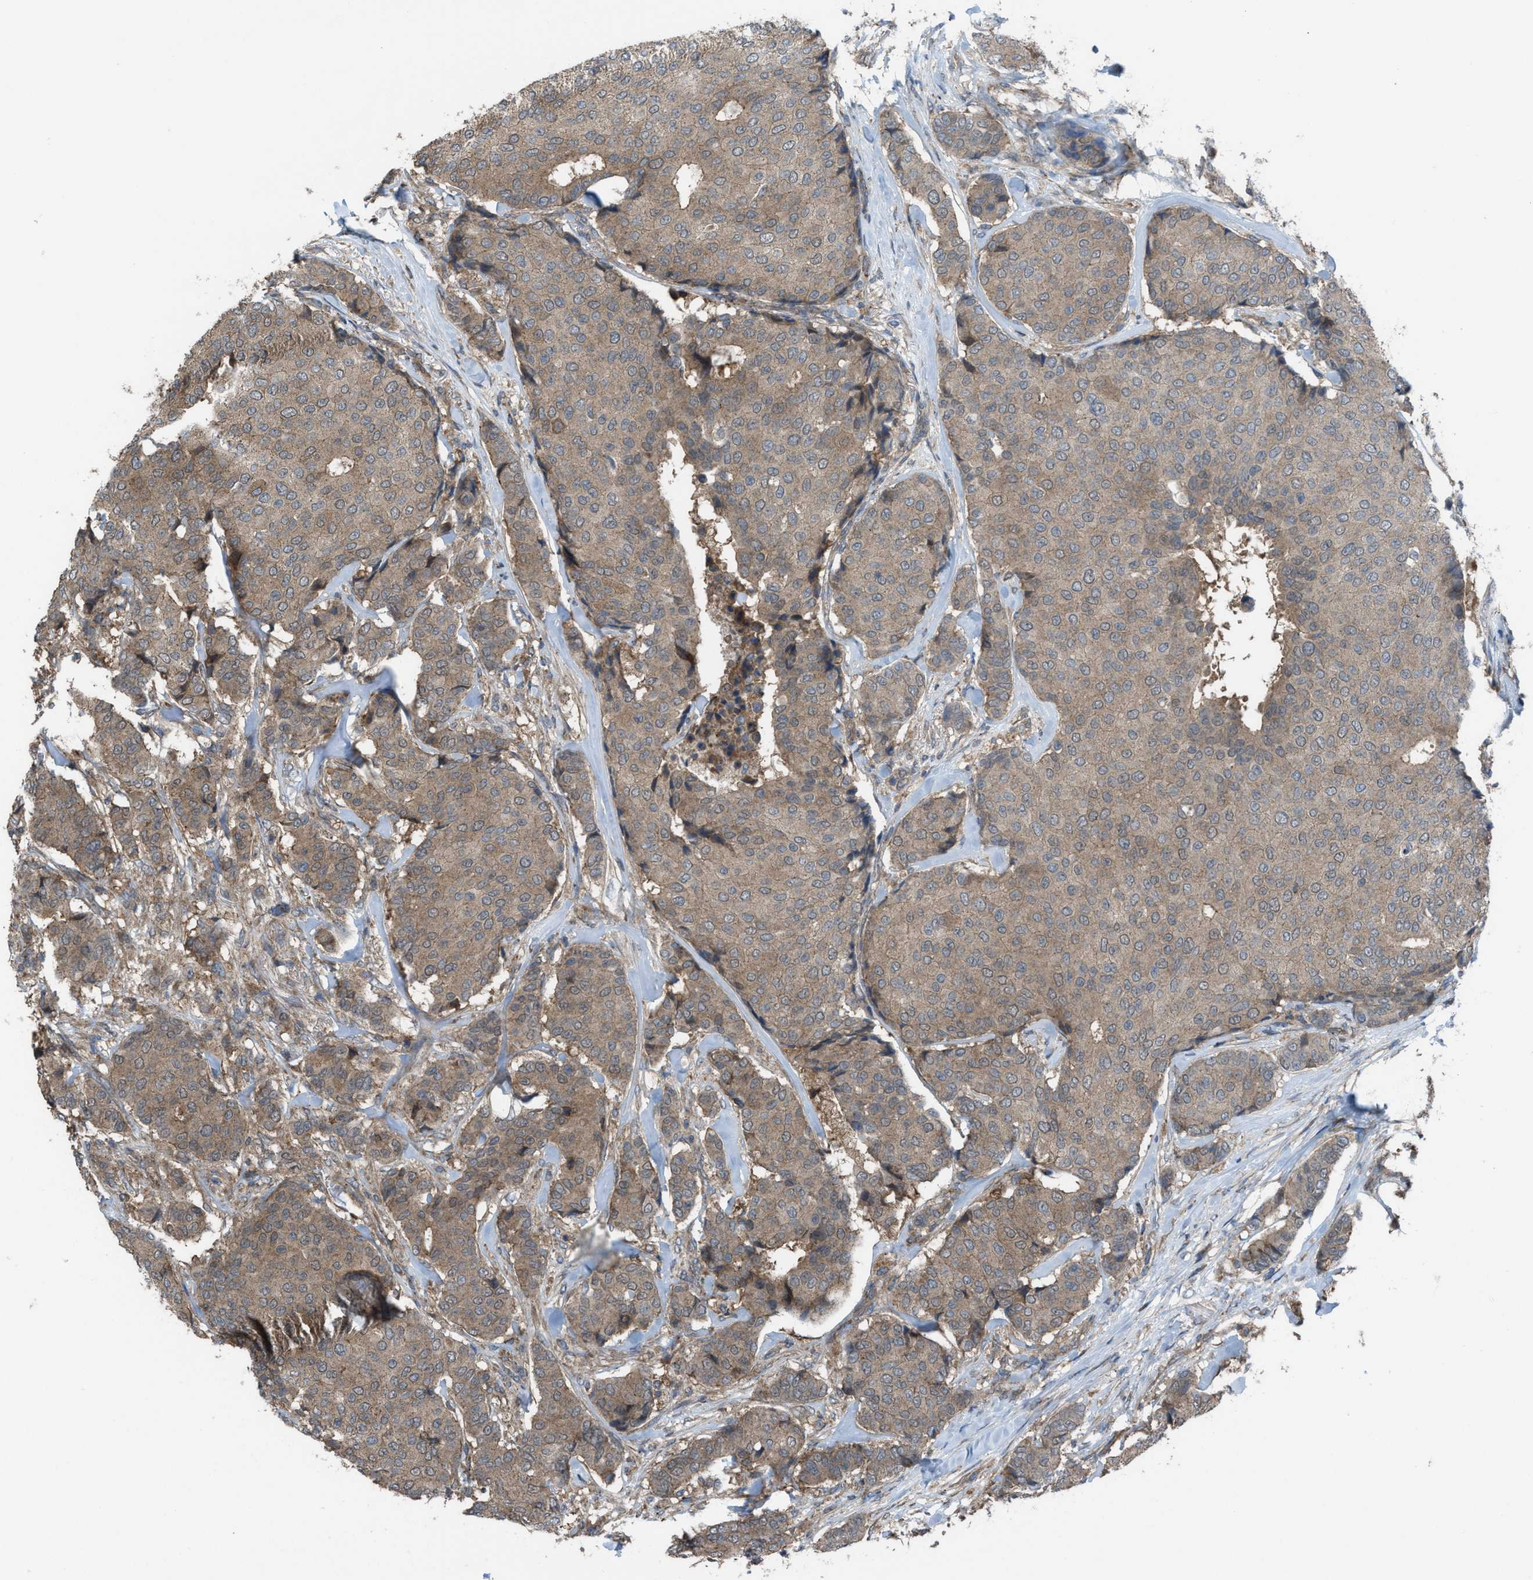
{"staining": {"intensity": "moderate", "quantity": ">75%", "location": "cytoplasmic/membranous"}, "tissue": "breast cancer", "cell_type": "Tumor cells", "image_type": "cancer", "snomed": [{"axis": "morphology", "description": "Duct carcinoma"}, {"axis": "topography", "description": "Breast"}], "caption": "Human breast cancer (invasive ductal carcinoma) stained with a brown dye reveals moderate cytoplasmic/membranous positive positivity in about >75% of tumor cells.", "gene": "PLAA", "patient": {"sex": "female", "age": 75}}